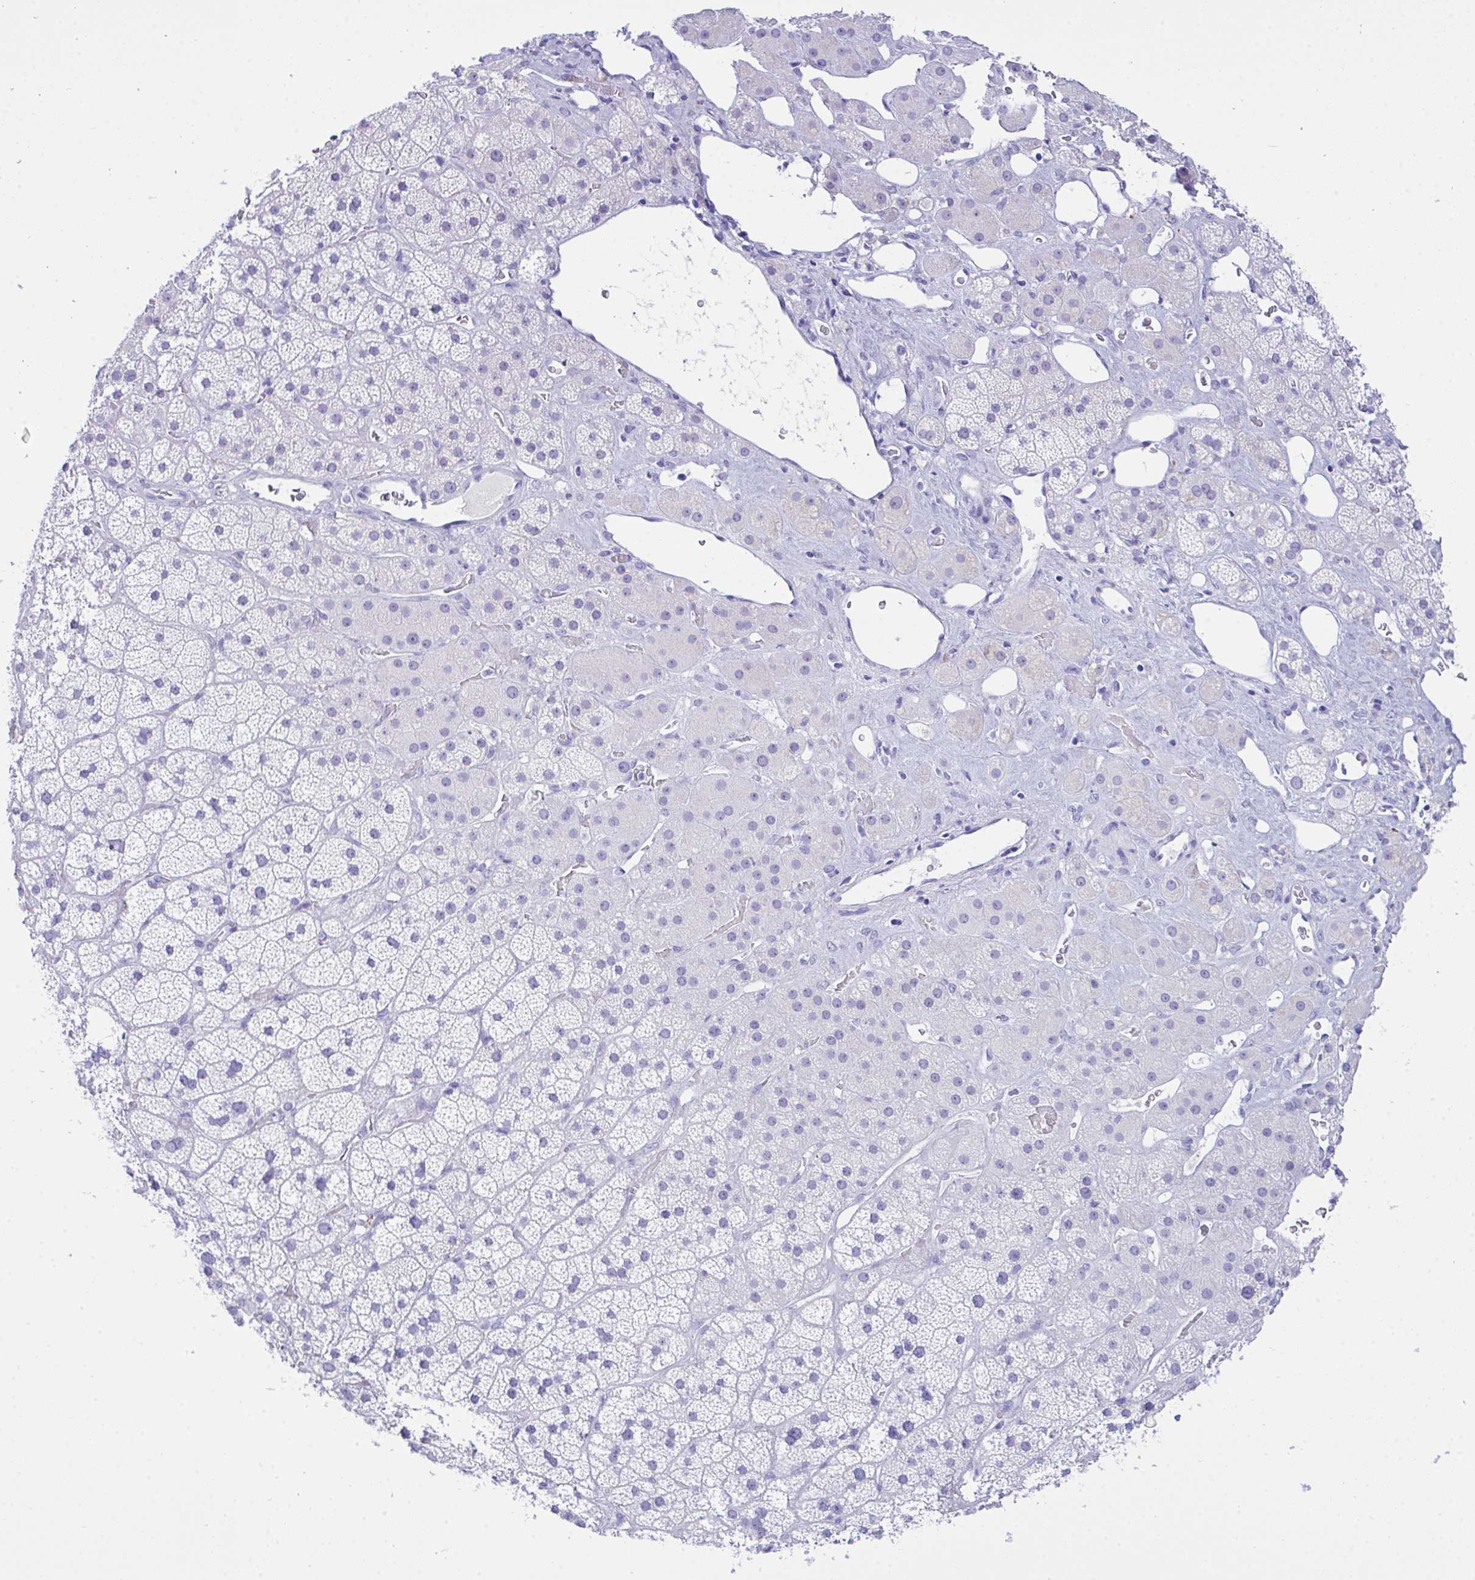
{"staining": {"intensity": "negative", "quantity": "none", "location": "none"}, "tissue": "adrenal gland", "cell_type": "Glandular cells", "image_type": "normal", "snomed": [{"axis": "morphology", "description": "Normal tissue, NOS"}, {"axis": "topography", "description": "Adrenal gland"}], "caption": "Micrograph shows no protein expression in glandular cells of normal adrenal gland.", "gene": "AKR1D1", "patient": {"sex": "male", "age": 57}}